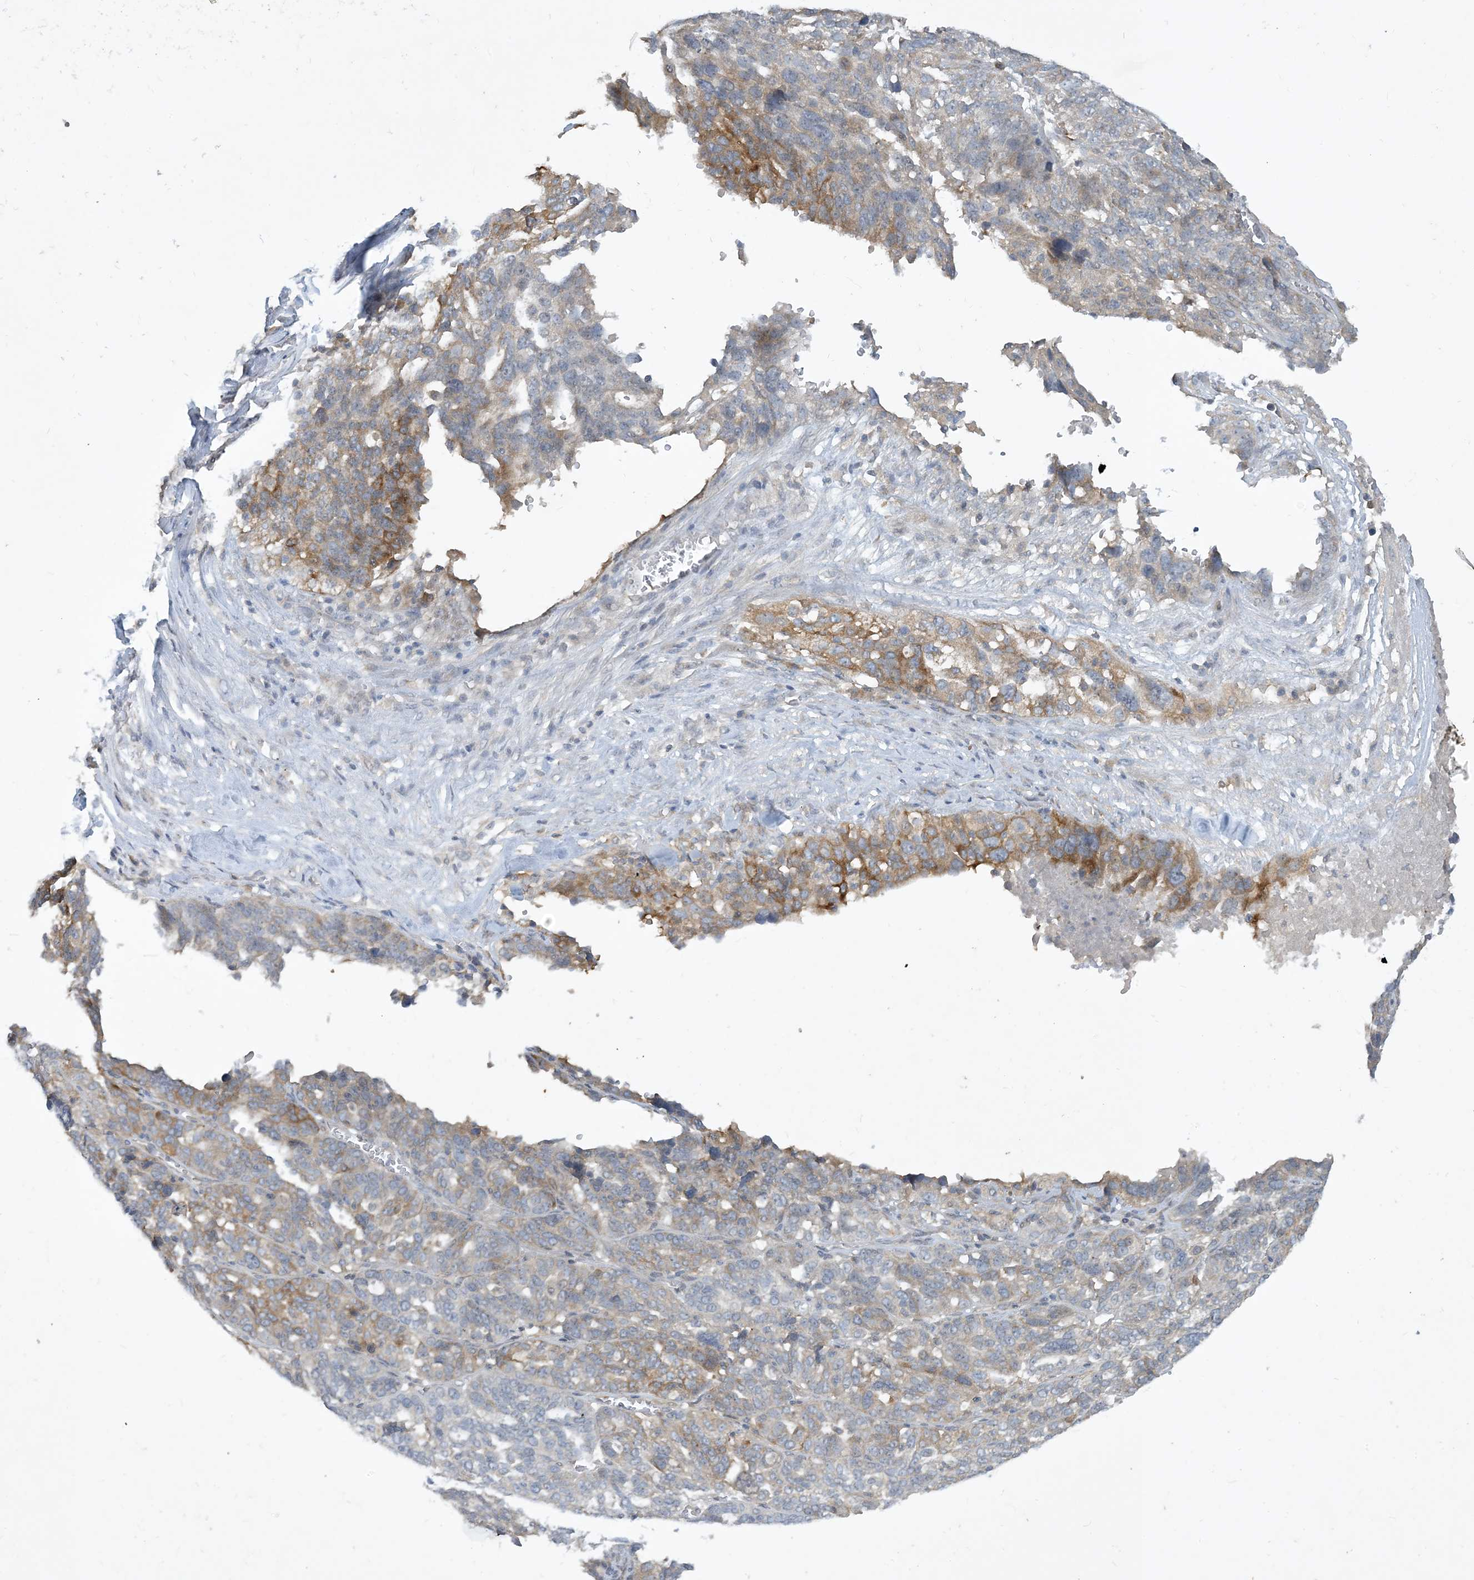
{"staining": {"intensity": "moderate", "quantity": "<25%", "location": "cytoplasmic/membranous"}, "tissue": "ovarian cancer", "cell_type": "Tumor cells", "image_type": "cancer", "snomed": [{"axis": "morphology", "description": "Cystadenocarcinoma, serous, NOS"}, {"axis": "topography", "description": "Ovary"}], "caption": "This micrograph shows ovarian cancer stained with immunohistochemistry (IHC) to label a protein in brown. The cytoplasmic/membranous of tumor cells show moderate positivity for the protein. Nuclei are counter-stained blue.", "gene": "CDS1", "patient": {"sex": "female", "age": 59}}